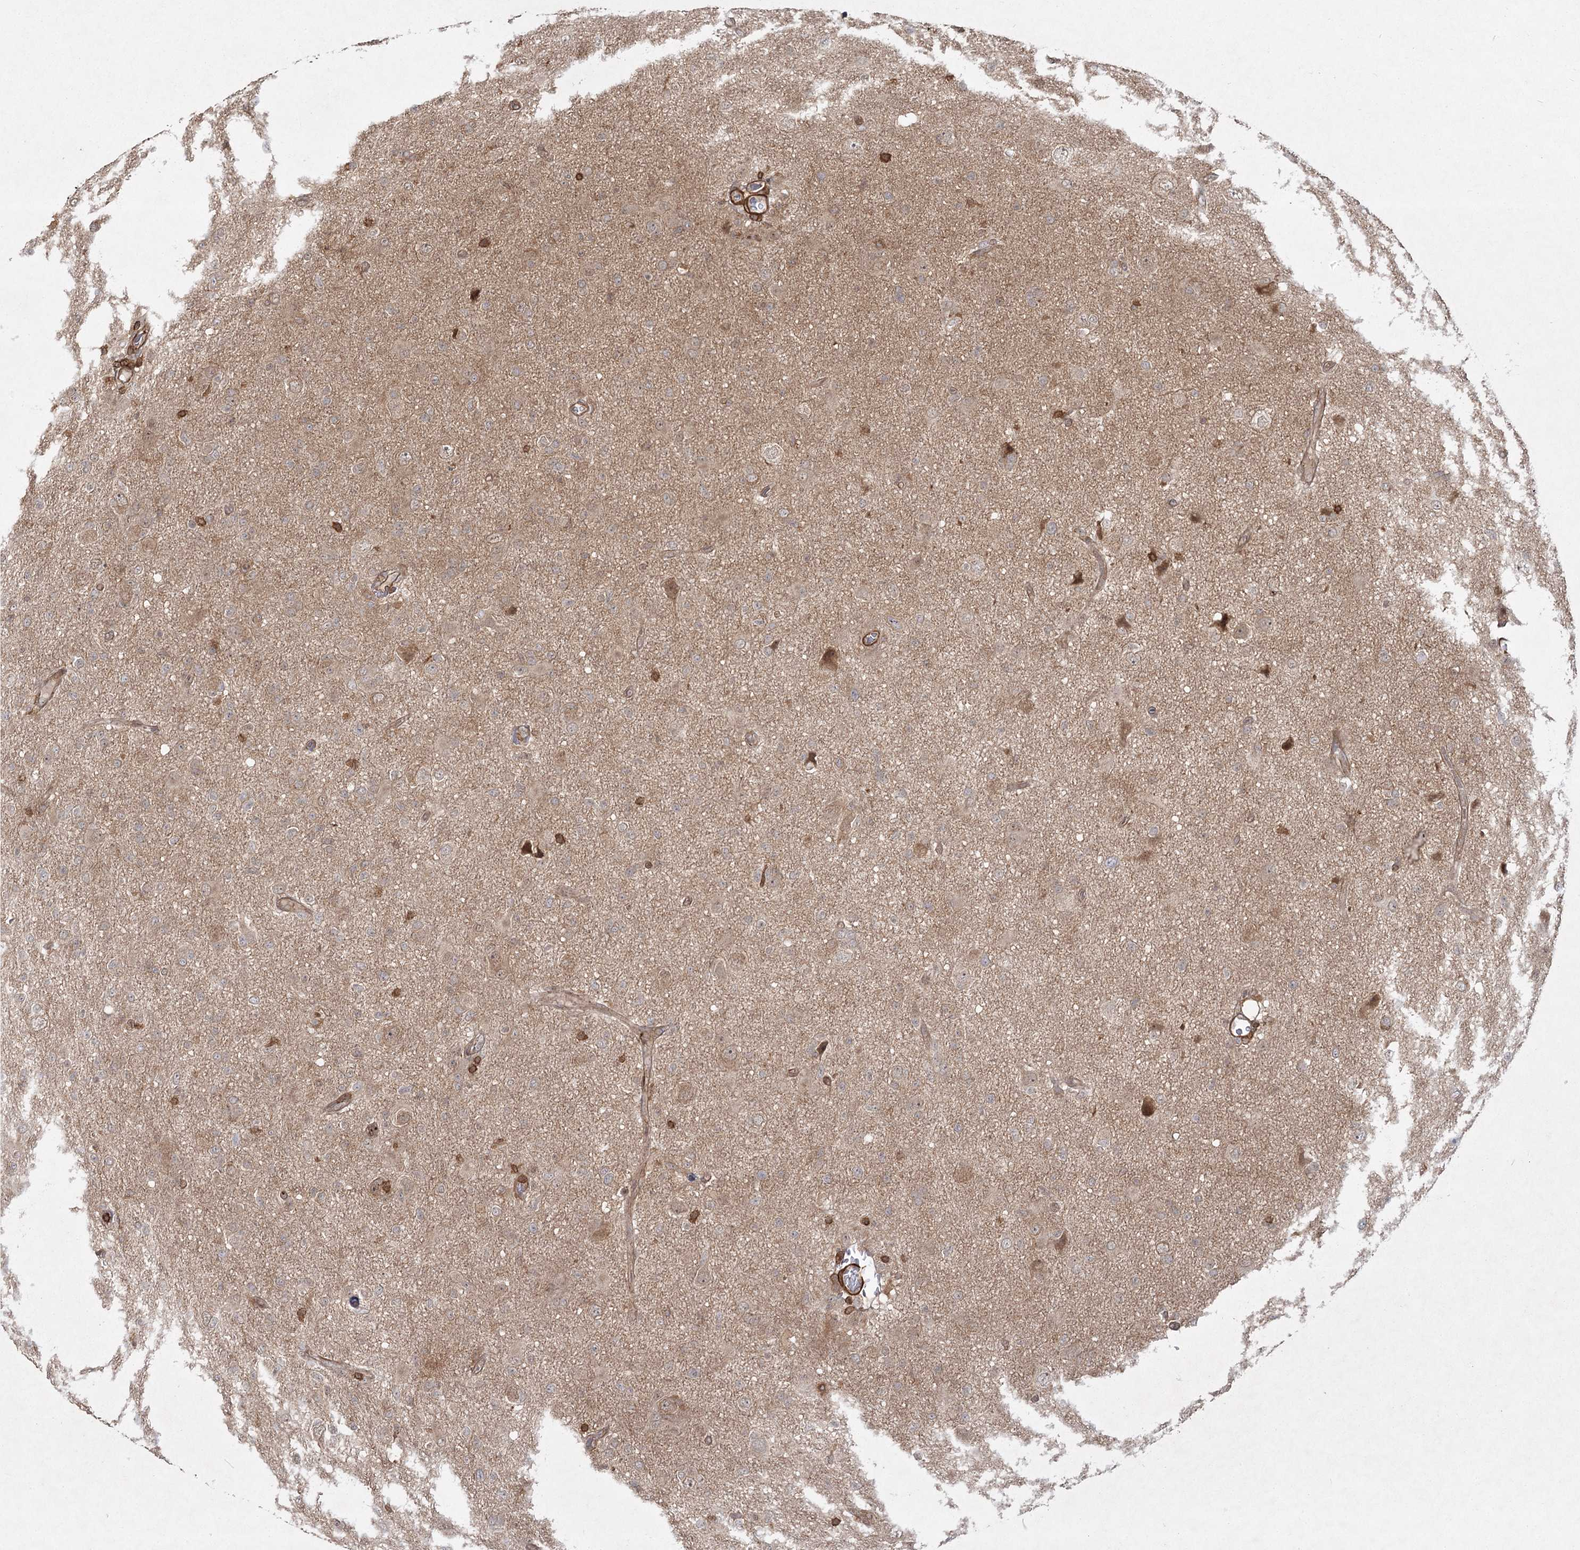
{"staining": {"intensity": "weak", "quantity": "25%-75%", "location": "cytoplasmic/membranous"}, "tissue": "glioma", "cell_type": "Tumor cells", "image_type": "cancer", "snomed": [{"axis": "morphology", "description": "Glioma, malignant, High grade"}, {"axis": "topography", "description": "Brain"}], "caption": "A high-resolution photomicrograph shows immunohistochemistry (IHC) staining of malignant high-grade glioma, which shows weak cytoplasmic/membranous expression in approximately 25%-75% of tumor cells.", "gene": "MDFIC", "patient": {"sex": "female", "age": 57}}